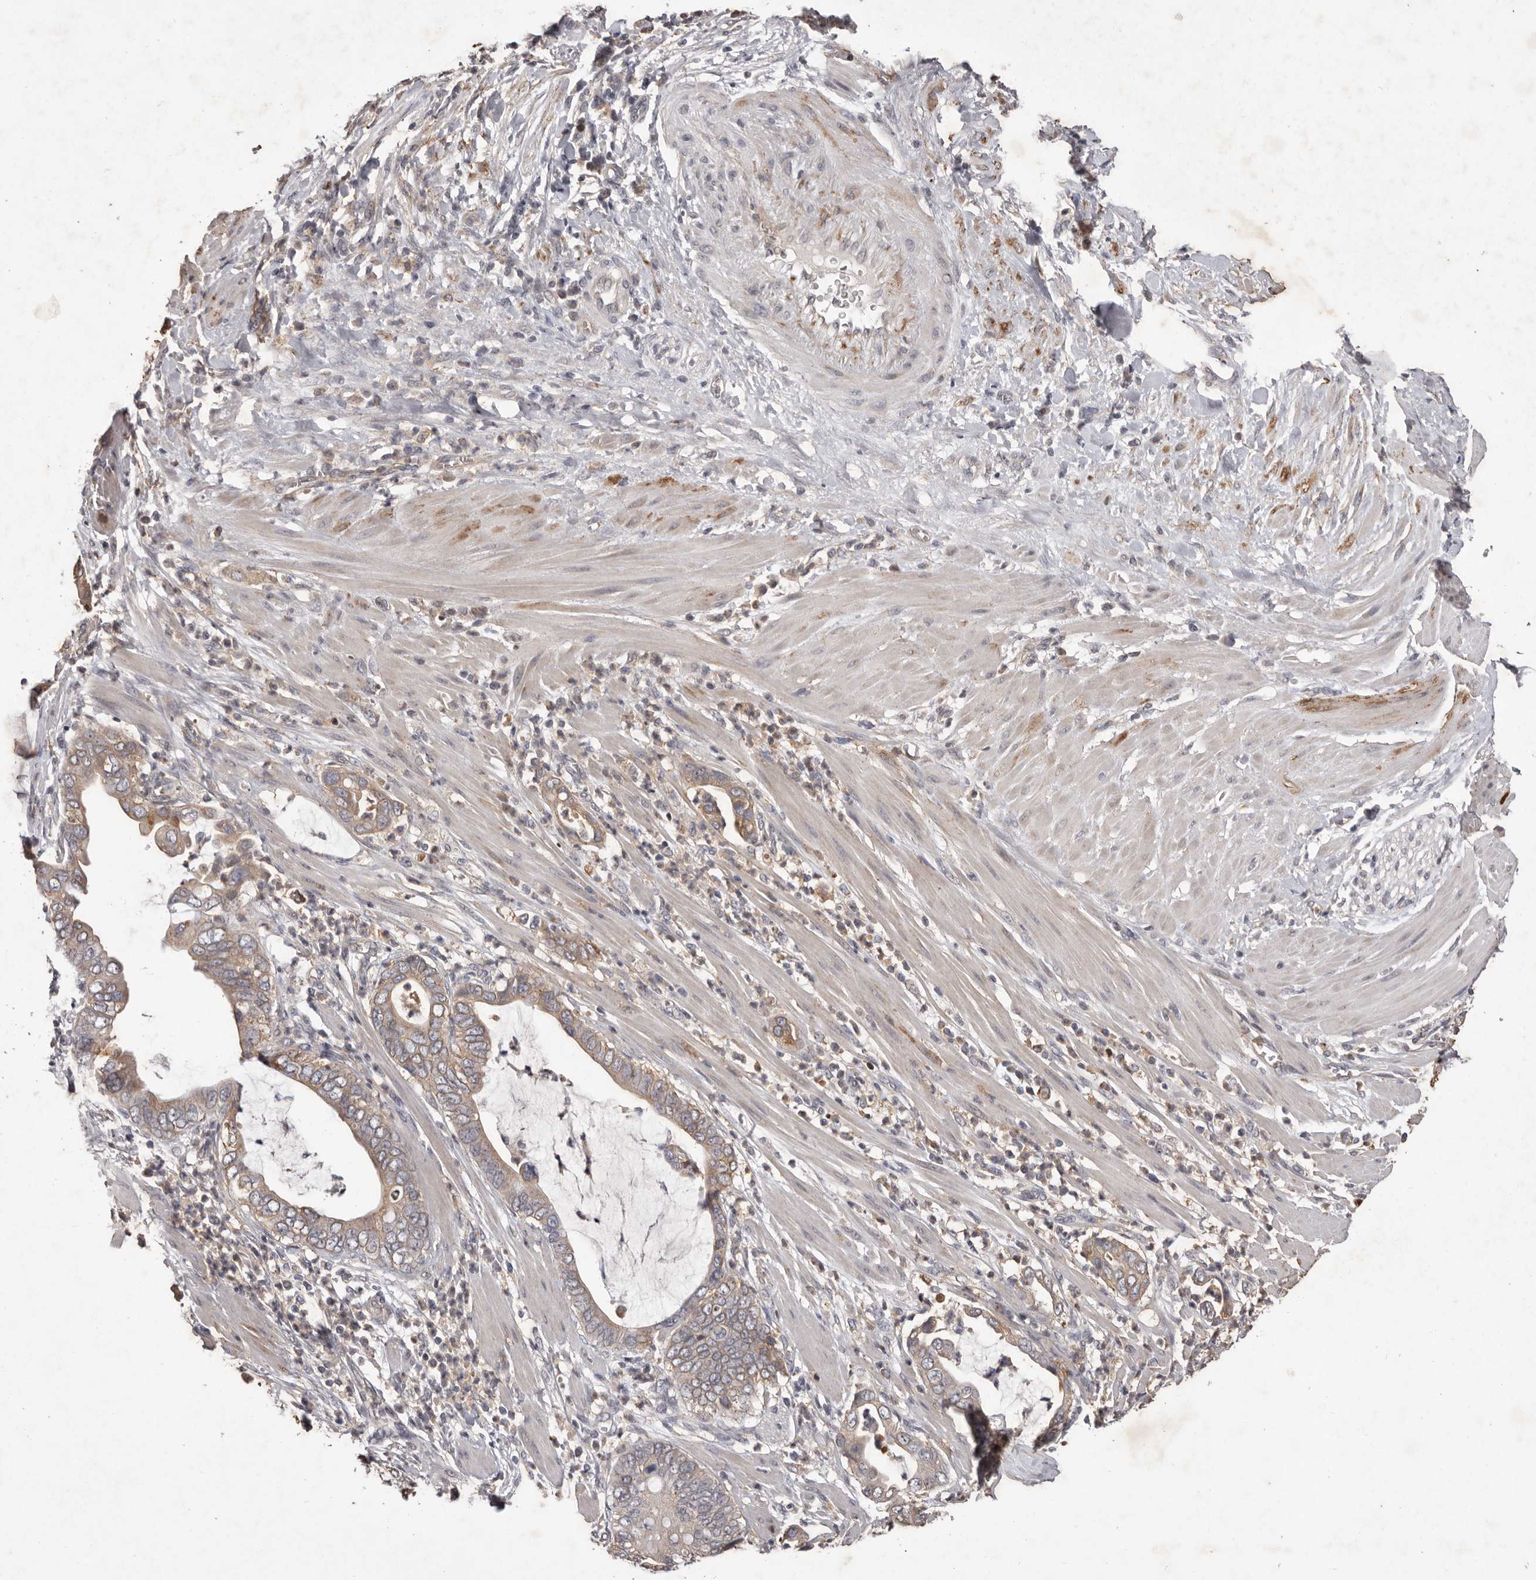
{"staining": {"intensity": "moderate", "quantity": "25%-75%", "location": "cytoplasmic/membranous"}, "tissue": "pancreatic cancer", "cell_type": "Tumor cells", "image_type": "cancer", "snomed": [{"axis": "morphology", "description": "Adenocarcinoma, NOS"}, {"axis": "topography", "description": "Pancreas"}], "caption": "Tumor cells display medium levels of moderate cytoplasmic/membranous staining in approximately 25%-75% of cells in human adenocarcinoma (pancreatic). (brown staining indicates protein expression, while blue staining denotes nuclei).", "gene": "CXCL14", "patient": {"sex": "male", "age": 75}}